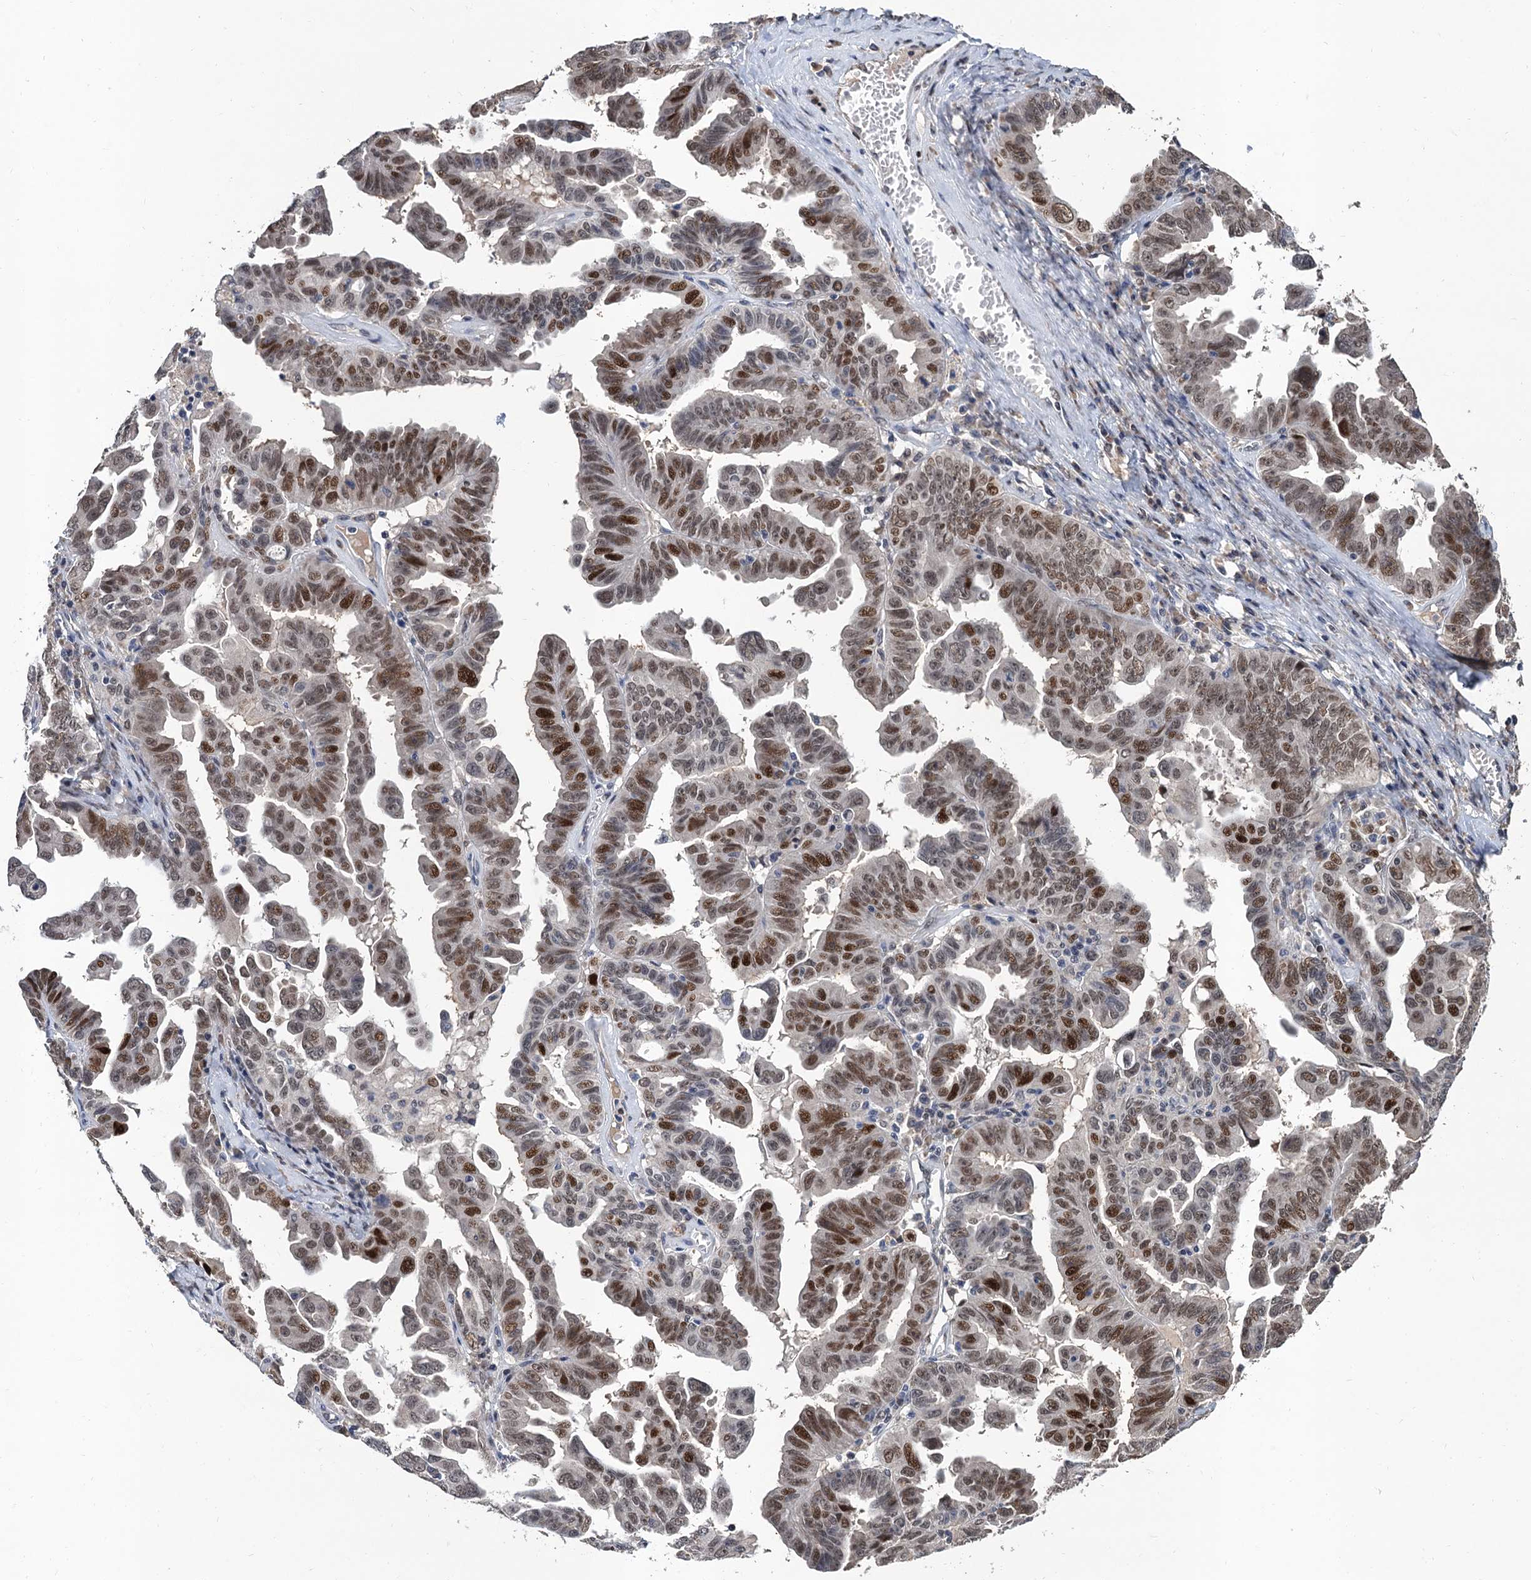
{"staining": {"intensity": "moderate", "quantity": "25%-75%", "location": "nuclear"}, "tissue": "ovarian cancer", "cell_type": "Tumor cells", "image_type": "cancer", "snomed": [{"axis": "morphology", "description": "Carcinoma, endometroid"}, {"axis": "topography", "description": "Ovary"}], "caption": "Ovarian endometroid carcinoma was stained to show a protein in brown. There is medium levels of moderate nuclear staining in approximately 25%-75% of tumor cells.", "gene": "TSEN34", "patient": {"sex": "female", "age": 62}}